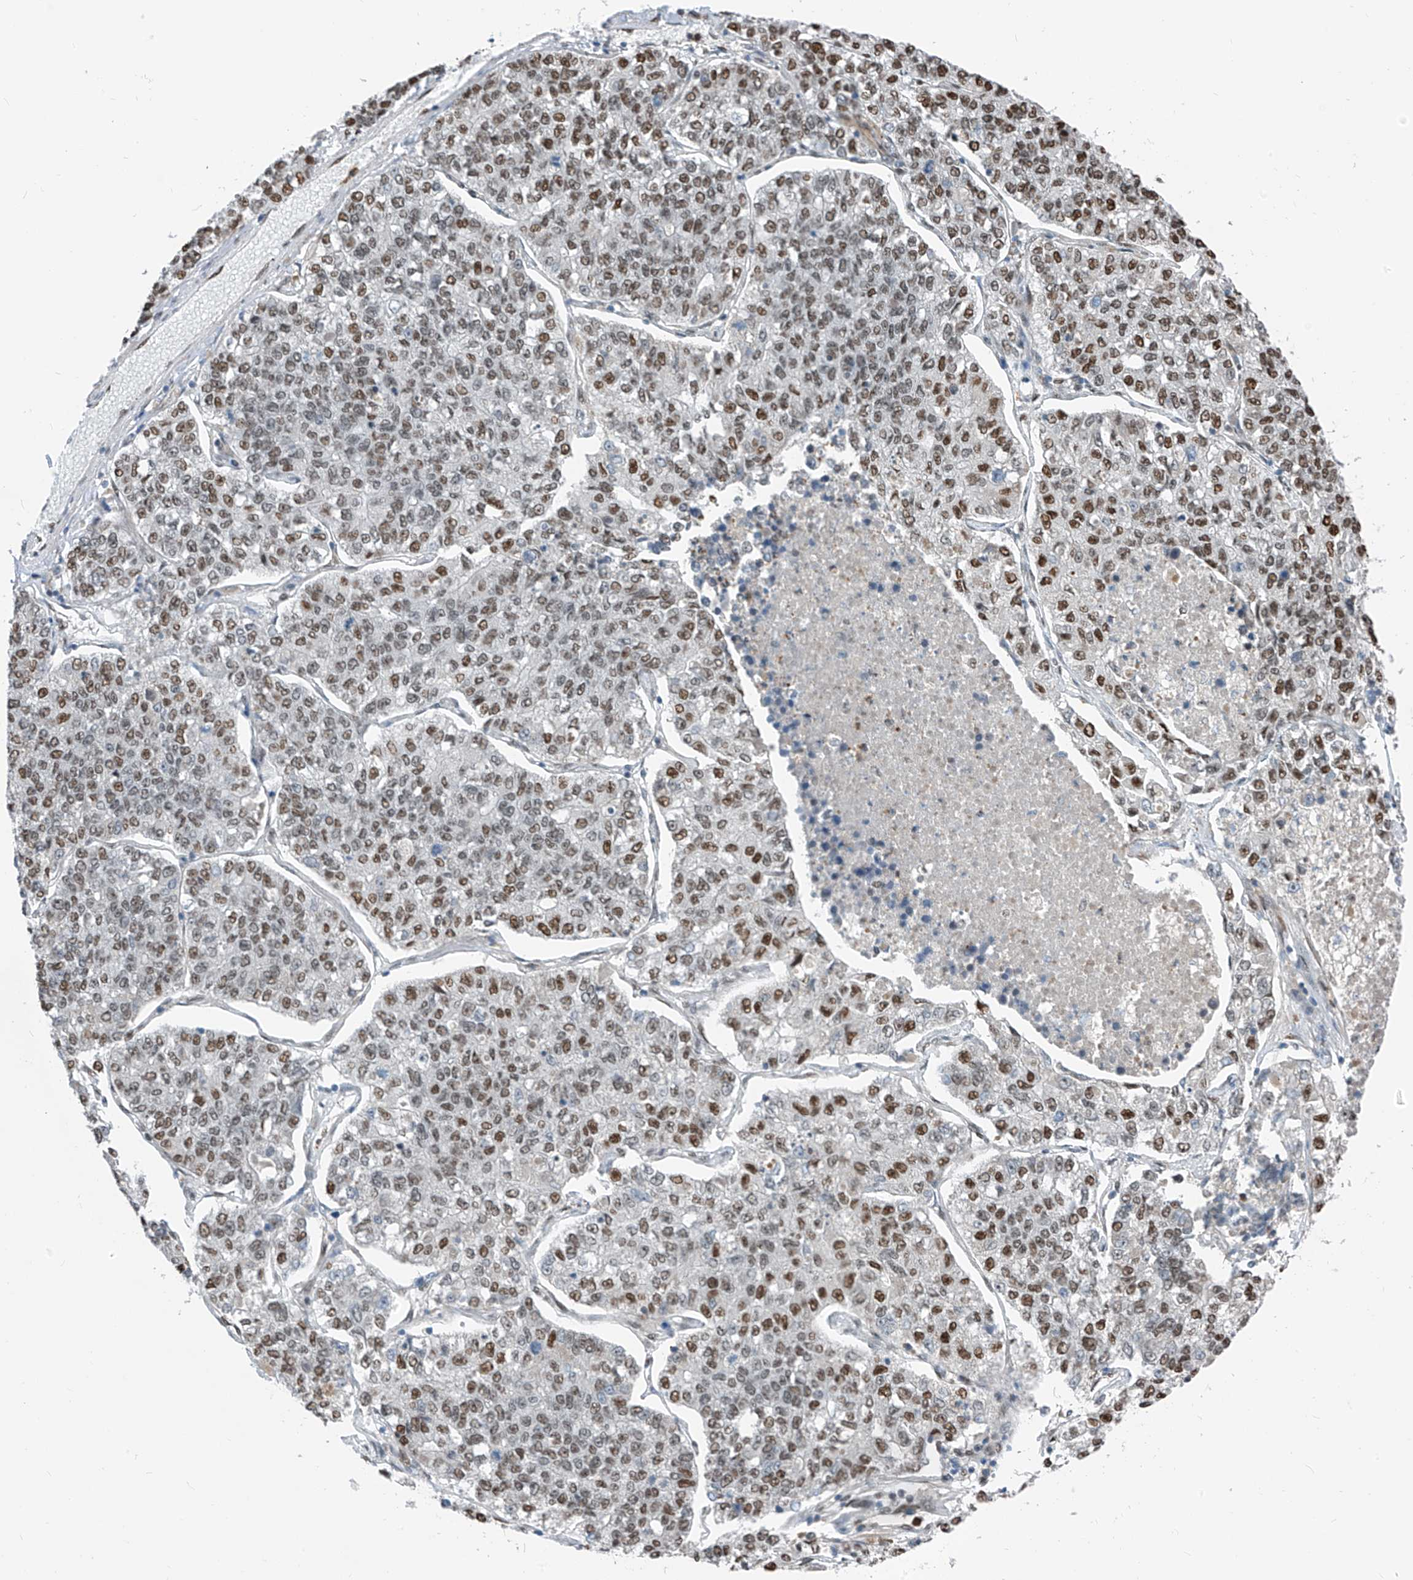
{"staining": {"intensity": "moderate", "quantity": ">75%", "location": "nuclear"}, "tissue": "lung cancer", "cell_type": "Tumor cells", "image_type": "cancer", "snomed": [{"axis": "morphology", "description": "Adenocarcinoma, NOS"}, {"axis": "topography", "description": "Lung"}], "caption": "The image displays a brown stain indicating the presence of a protein in the nuclear of tumor cells in lung cancer (adenocarcinoma).", "gene": "RBP7", "patient": {"sex": "male", "age": 49}}